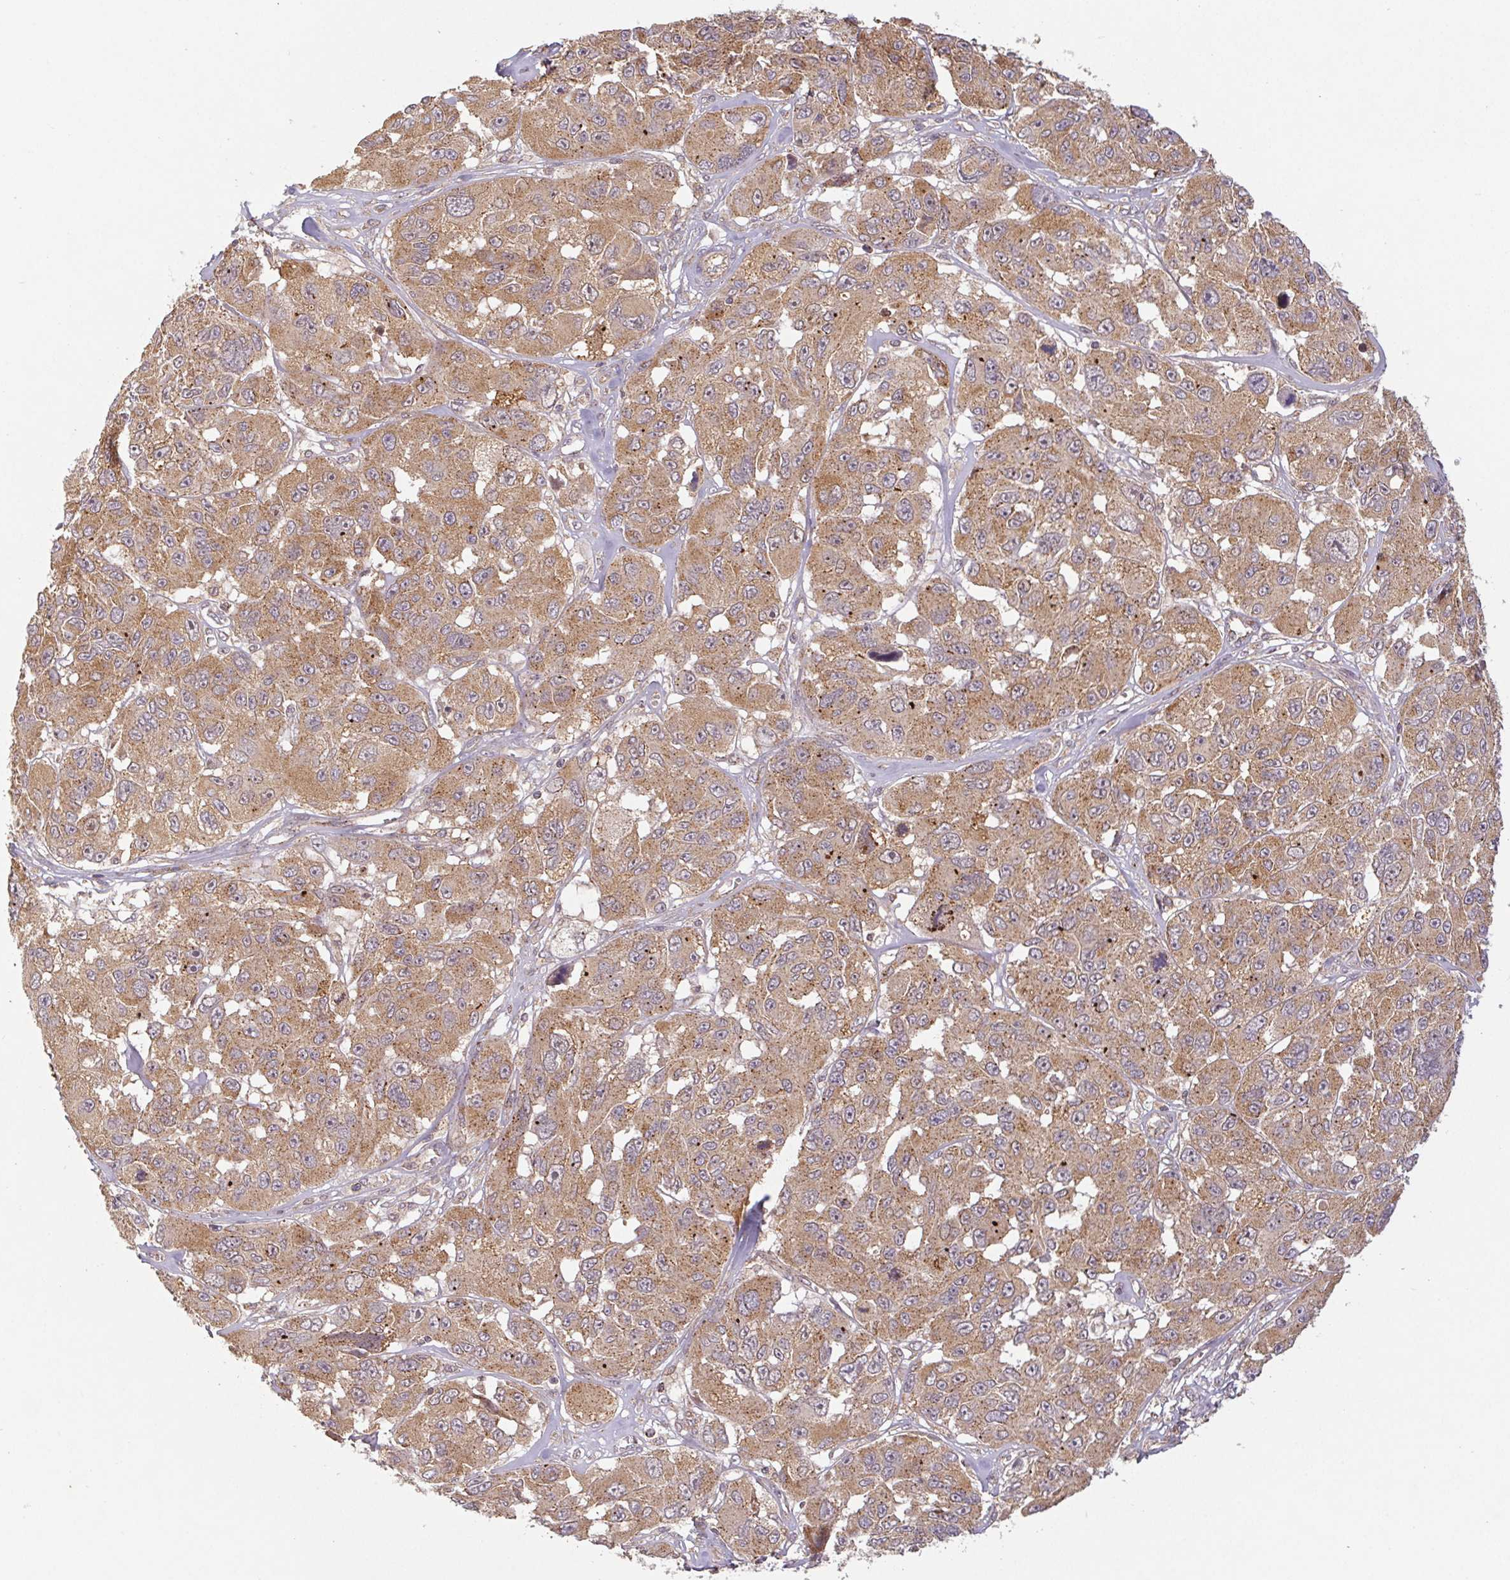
{"staining": {"intensity": "moderate", "quantity": ">75%", "location": "cytoplasmic/membranous"}, "tissue": "melanoma", "cell_type": "Tumor cells", "image_type": "cancer", "snomed": [{"axis": "morphology", "description": "Malignant melanoma, NOS"}, {"axis": "topography", "description": "Skin"}], "caption": "Malignant melanoma stained for a protein displays moderate cytoplasmic/membranous positivity in tumor cells.", "gene": "MTHFD1", "patient": {"sex": "female", "age": 66}}